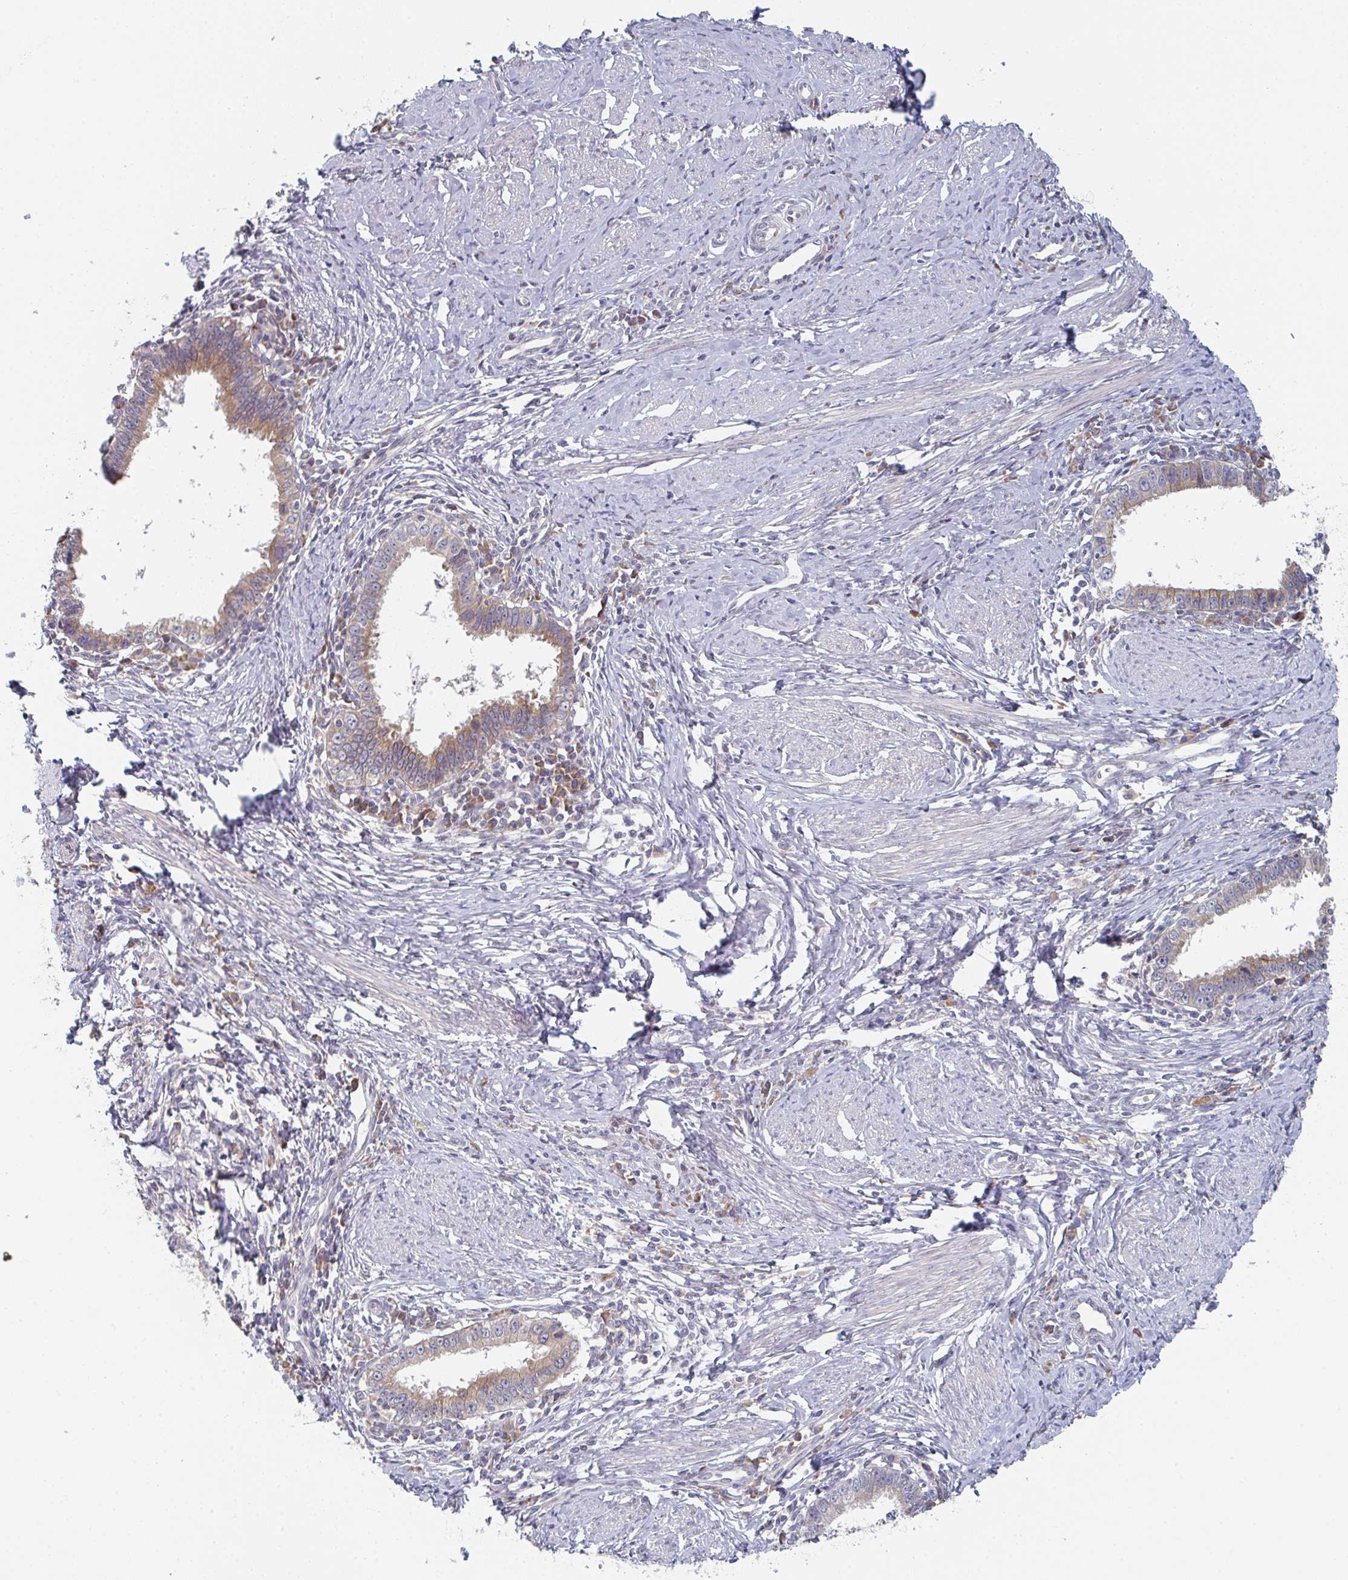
{"staining": {"intensity": "weak", "quantity": "25%-75%", "location": "cytoplasmic/membranous"}, "tissue": "cervical cancer", "cell_type": "Tumor cells", "image_type": "cancer", "snomed": [{"axis": "morphology", "description": "Adenocarcinoma, NOS"}, {"axis": "topography", "description": "Cervix"}], "caption": "A photomicrograph showing weak cytoplasmic/membranous positivity in approximately 25%-75% of tumor cells in cervical cancer (adenocarcinoma), as visualized by brown immunohistochemical staining.", "gene": "ELOVL1", "patient": {"sex": "female", "age": 36}}